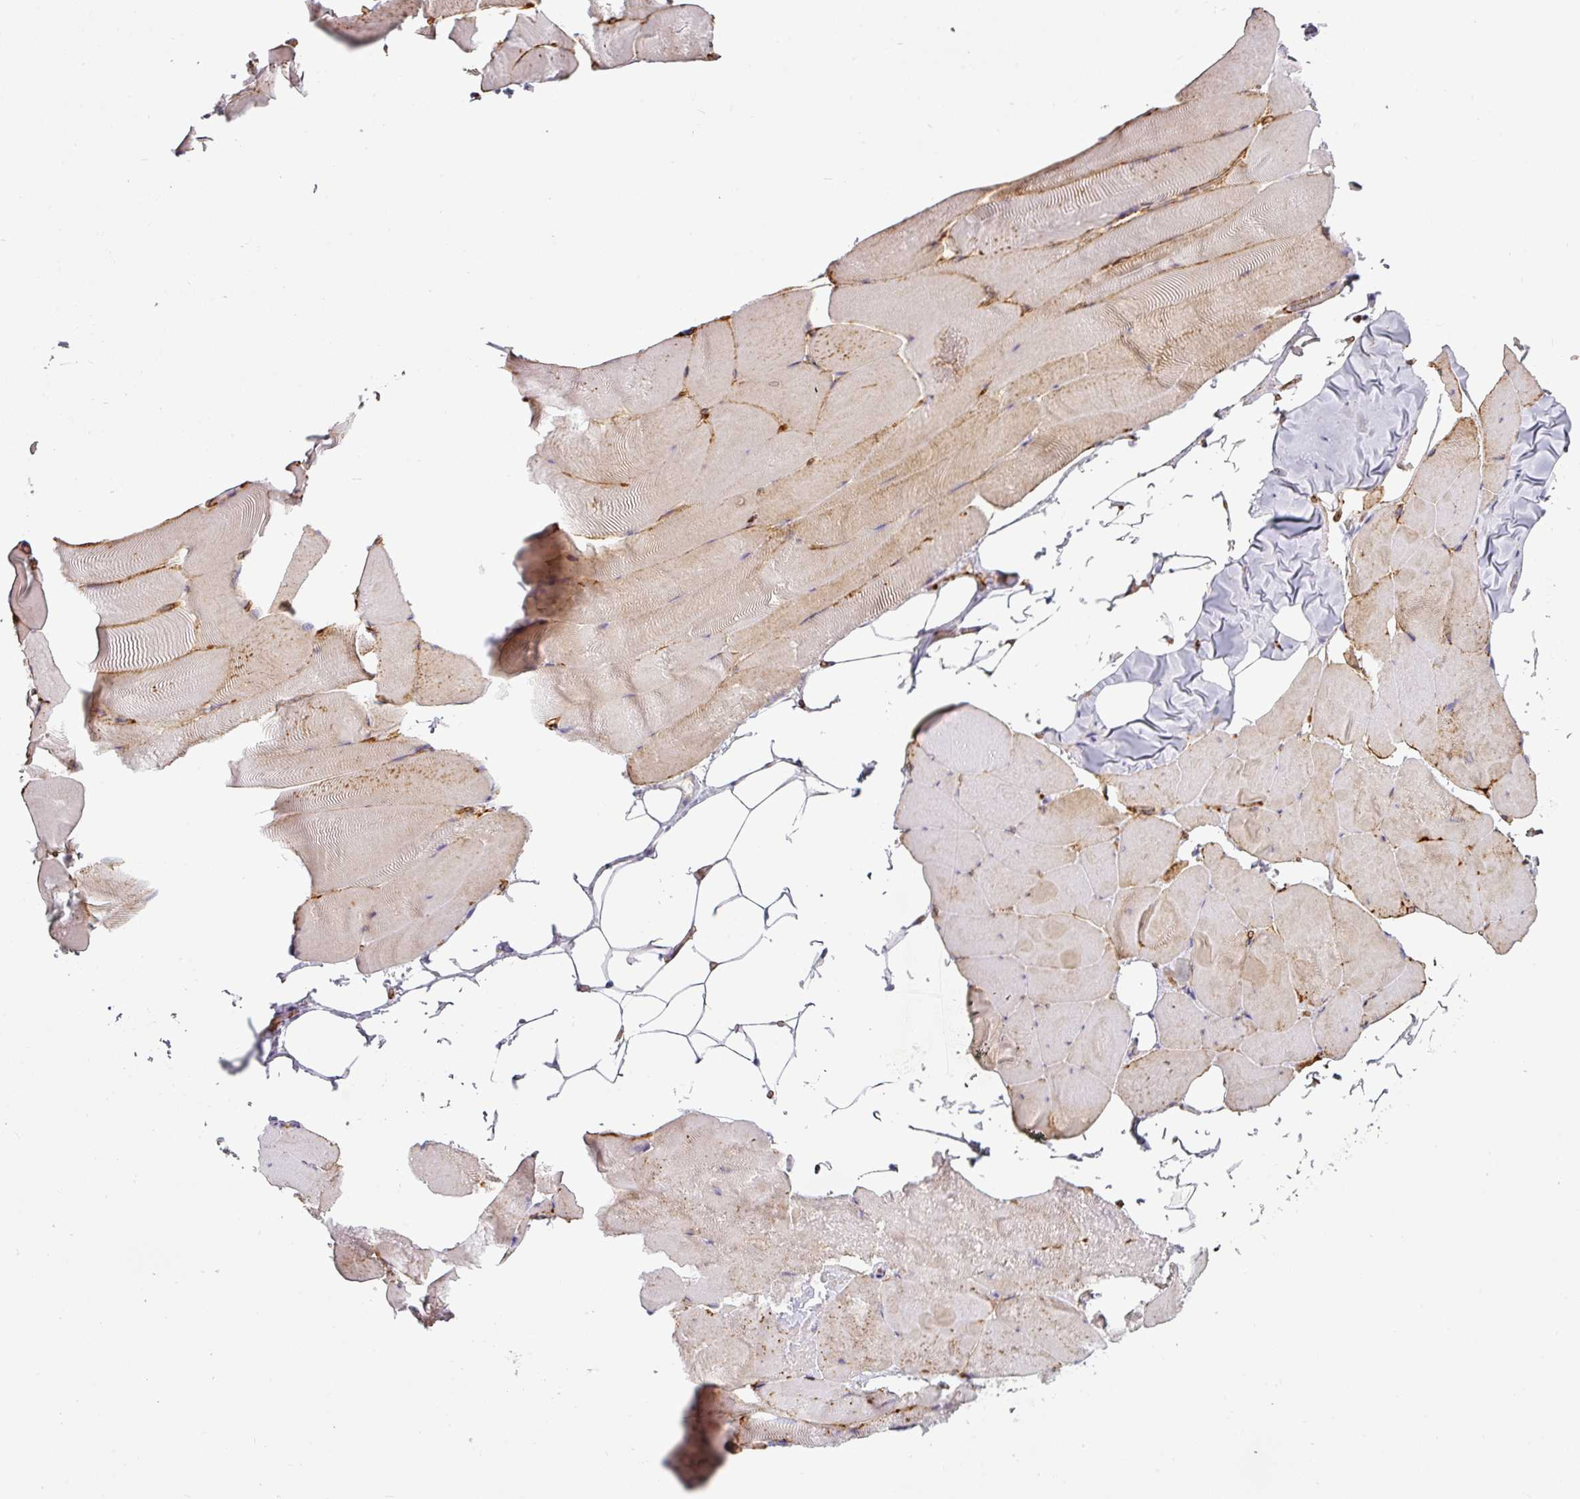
{"staining": {"intensity": "weak", "quantity": "<25%", "location": "cytoplasmic/membranous"}, "tissue": "skeletal muscle", "cell_type": "Myocytes", "image_type": "normal", "snomed": [{"axis": "morphology", "description": "Normal tissue, NOS"}, {"axis": "topography", "description": "Skeletal muscle"}], "caption": "This histopathology image is of normal skeletal muscle stained with immunohistochemistry to label a protein in brown with the nuclei are counter-stained blue. There is no staining in myocytes.", "gene": "PRODH2", "patient": {"sex": "female", "age": 64}}